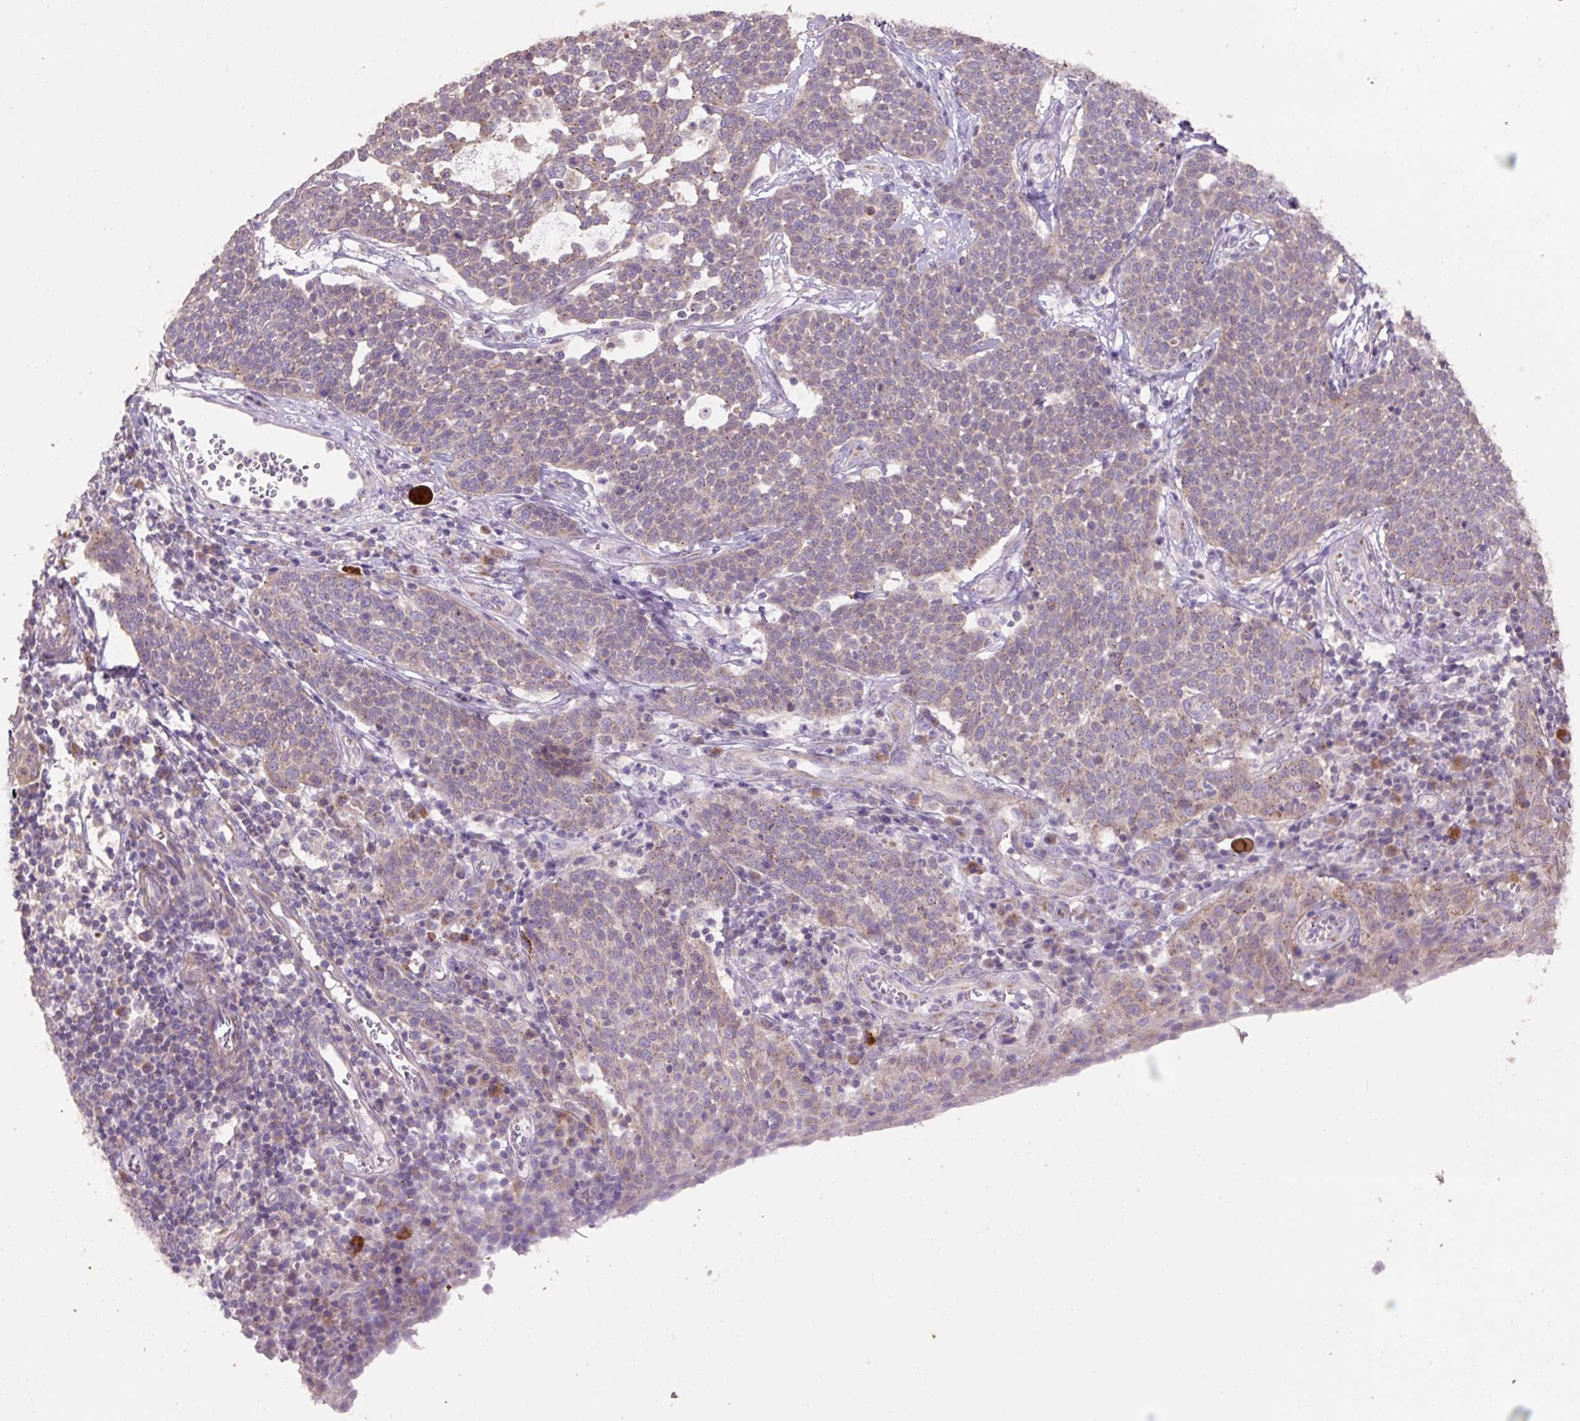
{"staining": {"intensity": "weak", "quantity": "25%-75%", "location": "cytoplasmic/membranous"}, "tissue": "cervical cancer", "cell_type": "Tumor cells", "image_type": "cancer", "snomed": [{"axis": "morphology", "description": "Squamous cell carcinoma, NOS"}, {"axis": "topography", "description": "Cervix"}], "caption": "Human cervical cancer stained with a brown dye reveals weak cytoplasmic/membranous positive positivity in about 25%-75% of tumor cells.", "gene": "ABR", "patient": {"sex": "female", "age": 34}}